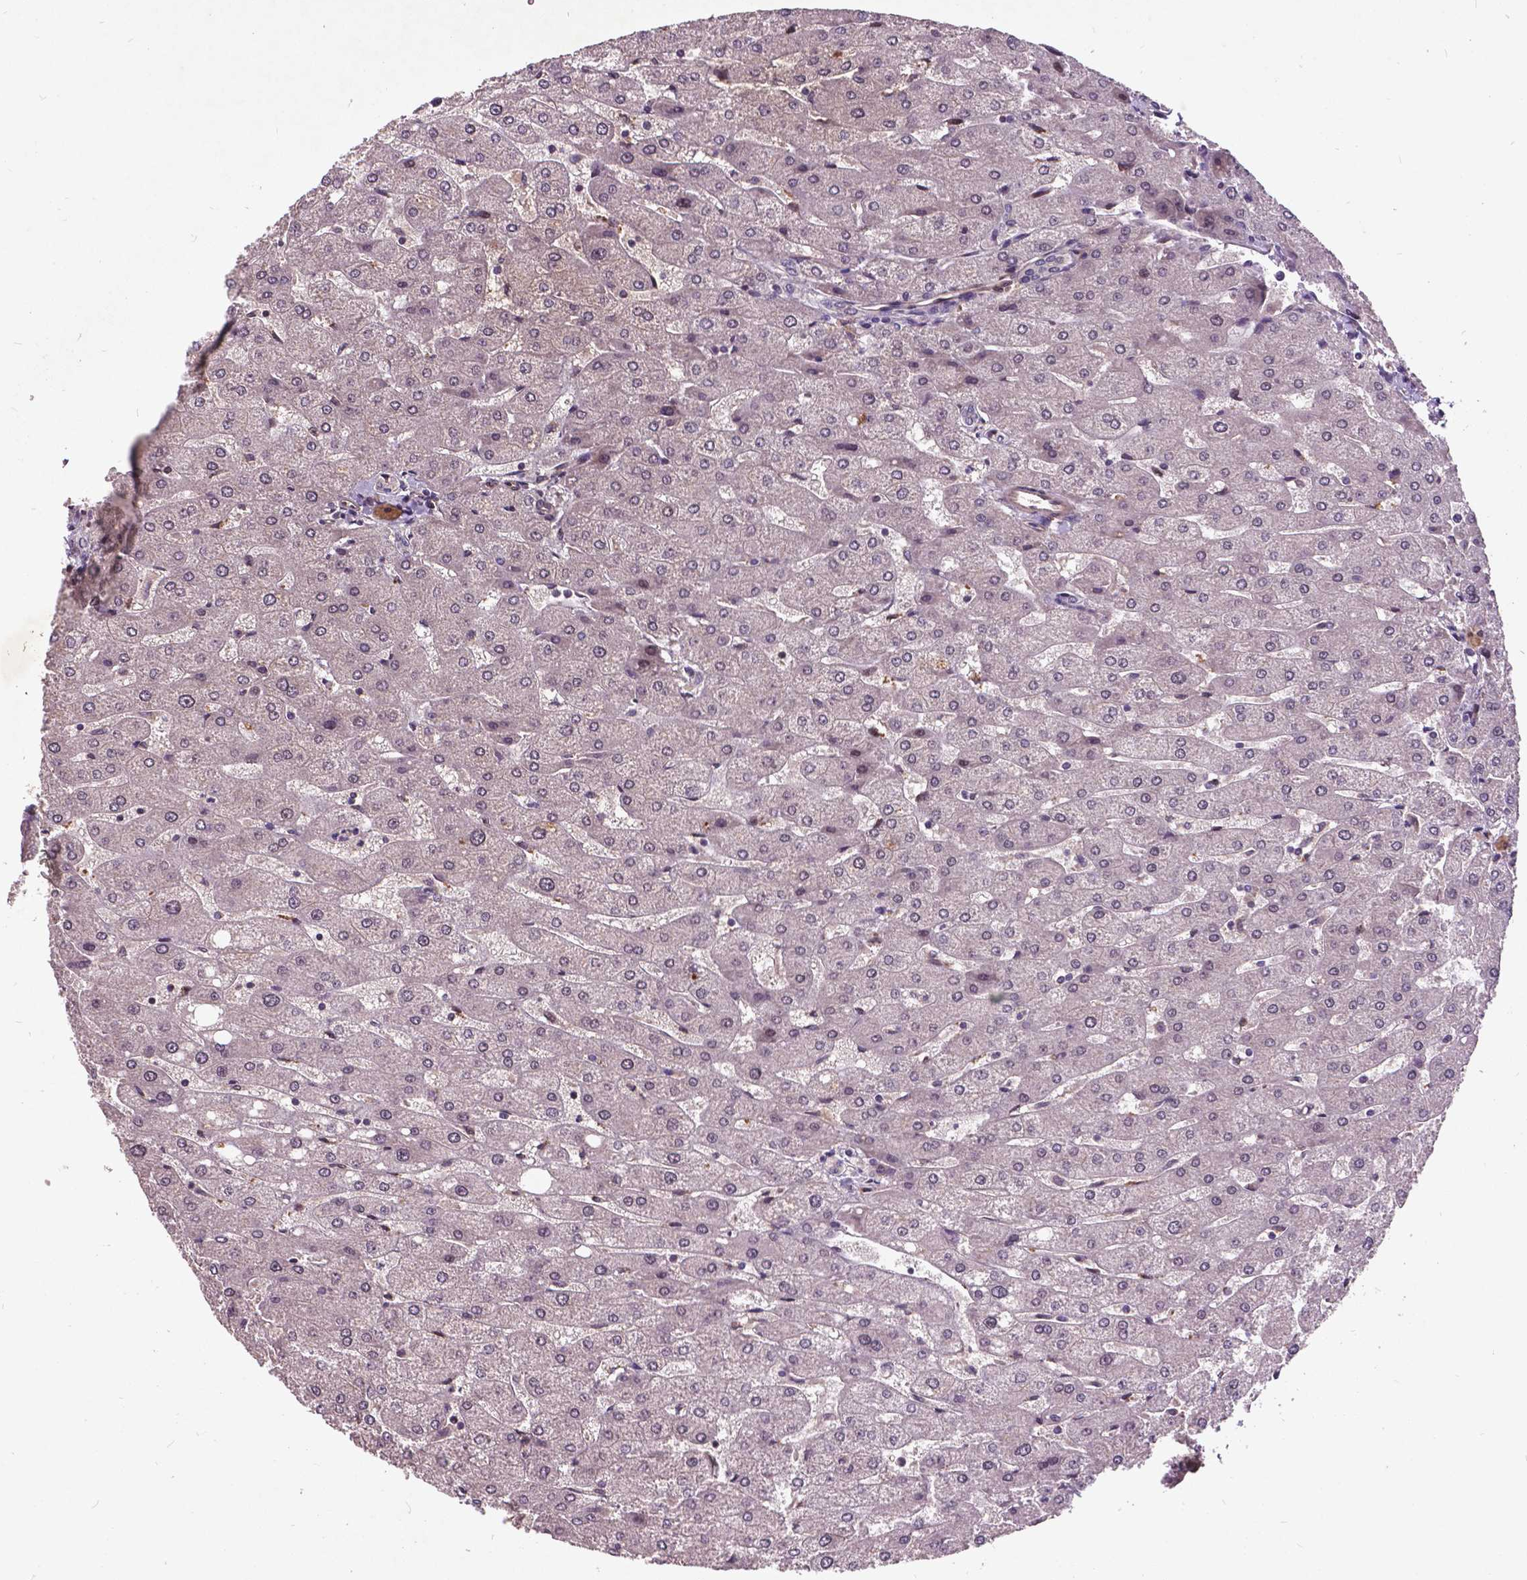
{"staining": {"intensity": "negative", "quantity": "none", "location": "none"}, "tissue": "liver", "cell_type": "Cholangiocytes", "image_type": "normal", "snomed": [{"axis": "morphology", "description": "Normal tissue, NOS"}, {"axis": "topography", "description": "Liver"}], "caption": "An immunohistochemistry micrograph of normal liver is shown. There is no staining in cholangiocytes of liver.", "gene": "AP1S3", "patient": {"sex": "male", "age": 67}}